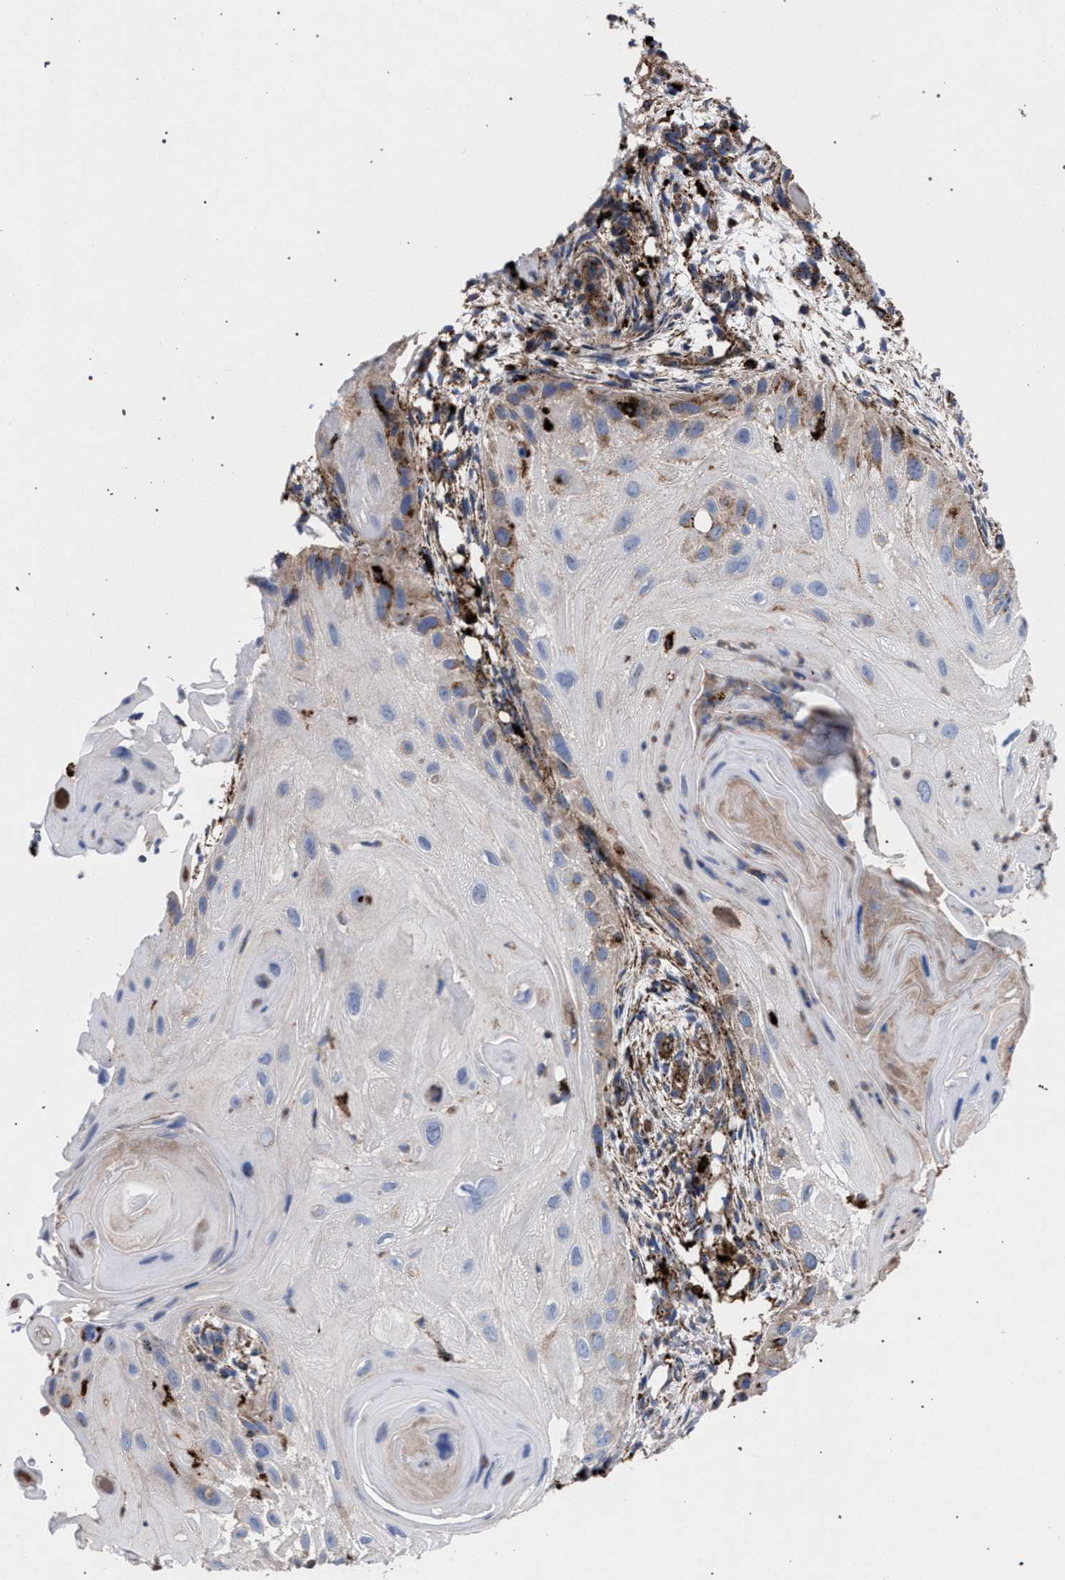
{"staining": {"intensity": "moderate", "quantity": "<25%", "location": "cytoplasmic/membranous"}, "tissue": "skin cancer", "cell_type": "Tumor cells", "image_type": "cancer", "snomed": [{"axis": "morphology", "description": "Squamous cell carcinoma, NOS"}, {"axis": "topography", "description": "Skin"}], "caption": "Immunohistochemical staining of squamous cell carcinoma (skin) exhibits moderate cytoplasmic/membranous protein staining in approximately <25% of tumor cells.", "gene": "PPT1", "patient": {"sex": "female", "age": 77}}